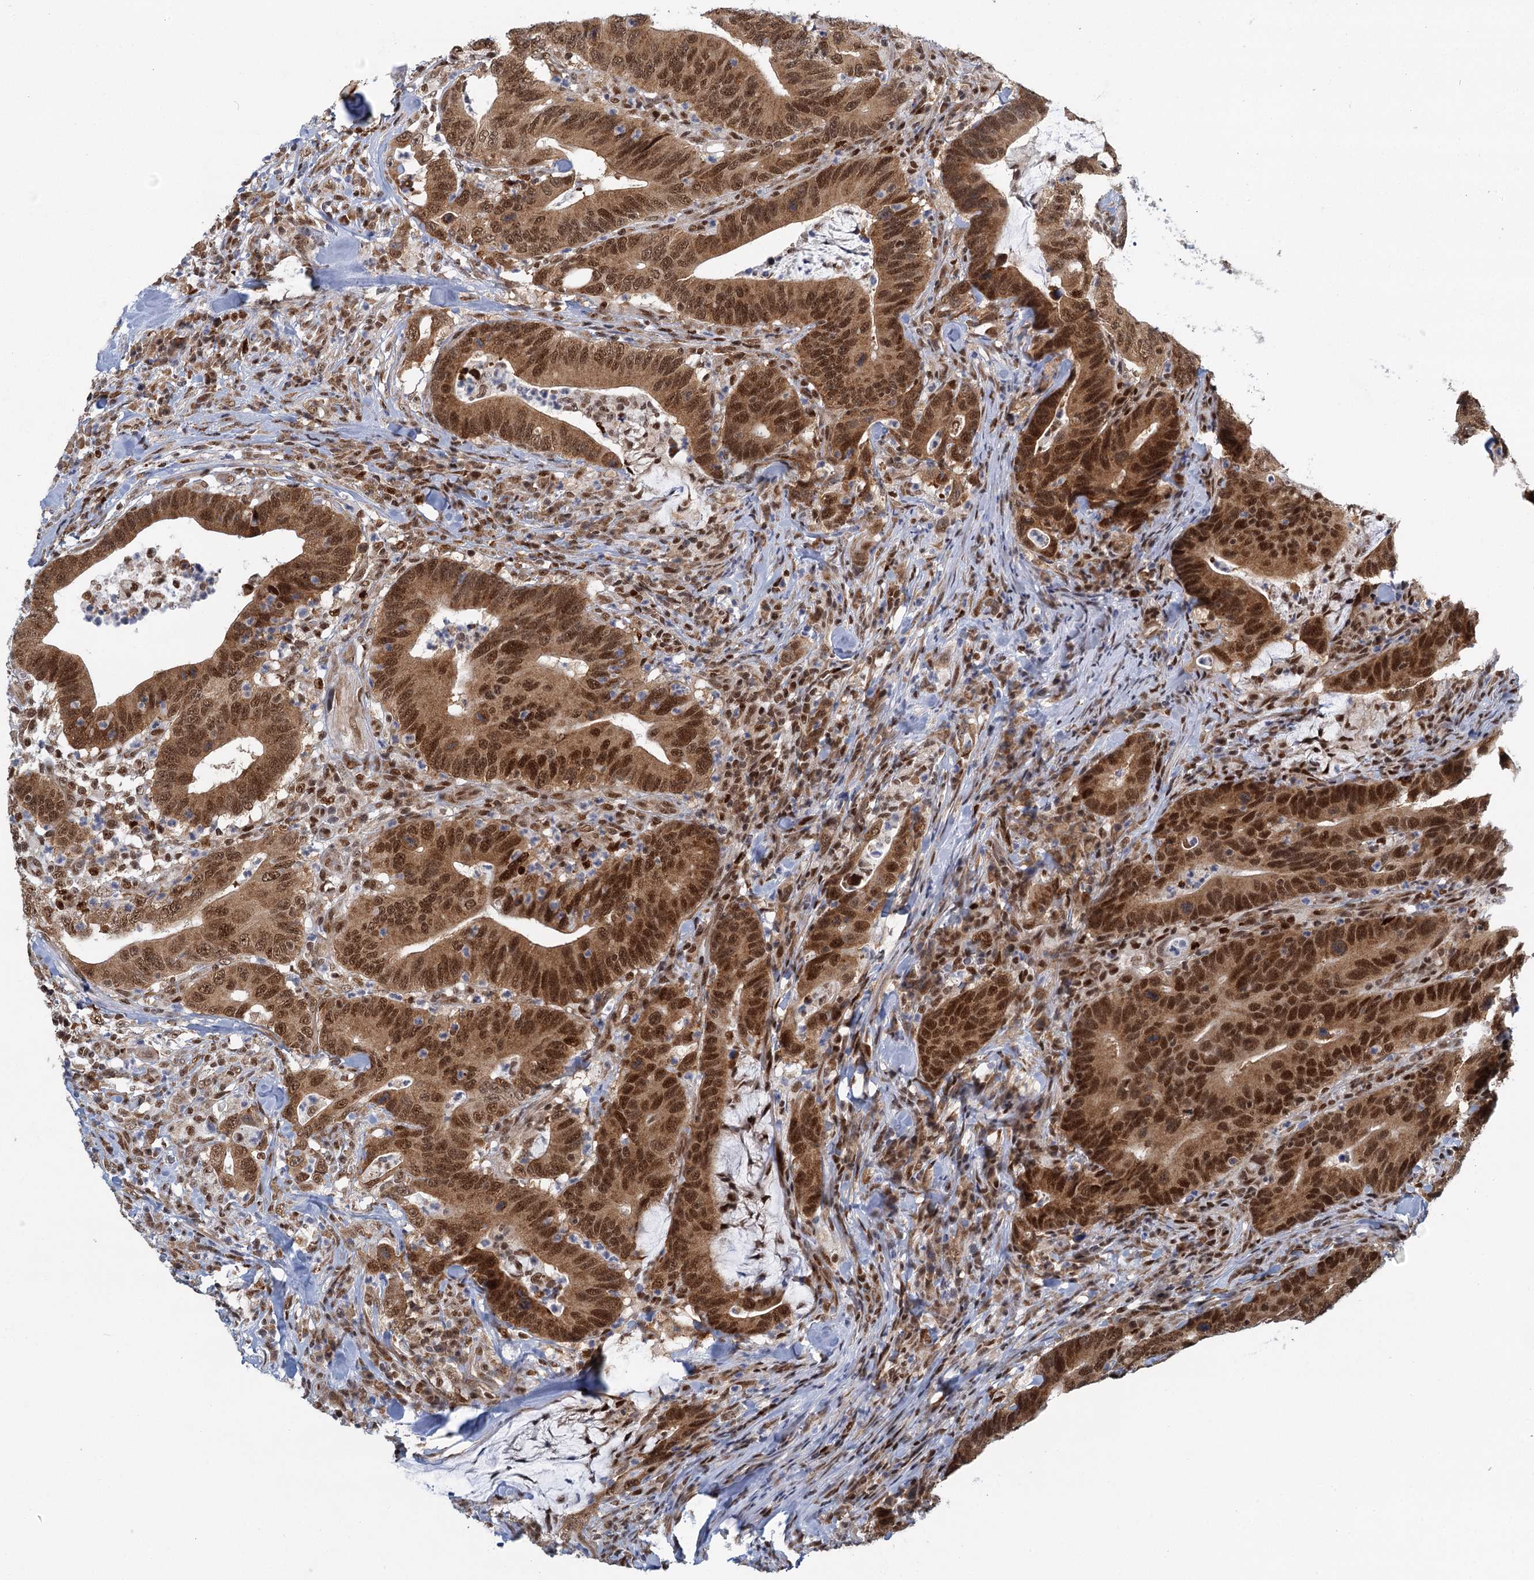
{"staining": {"intensity": "strong", "quantity": ">75%", "location": "cytoplasmic/membranous,nuclear"}, "tissue": "colorectal cancer", "cell_type": "Tumor cells", "image_type": "cancer", "snomed": [{"axis": "morphology", "description": "Adenocarcinoma, NOS"}, {"axis": "topography", "description": "Colon"}], "caption": "Human colorectal cancer stained with a brown dye shows strong cytoplasmic/membranous and nuclear positive expression in approximately >75% of tumor cells.", "gene": "GPATCH11", "patient": {"sex": "female", "age": 66}}